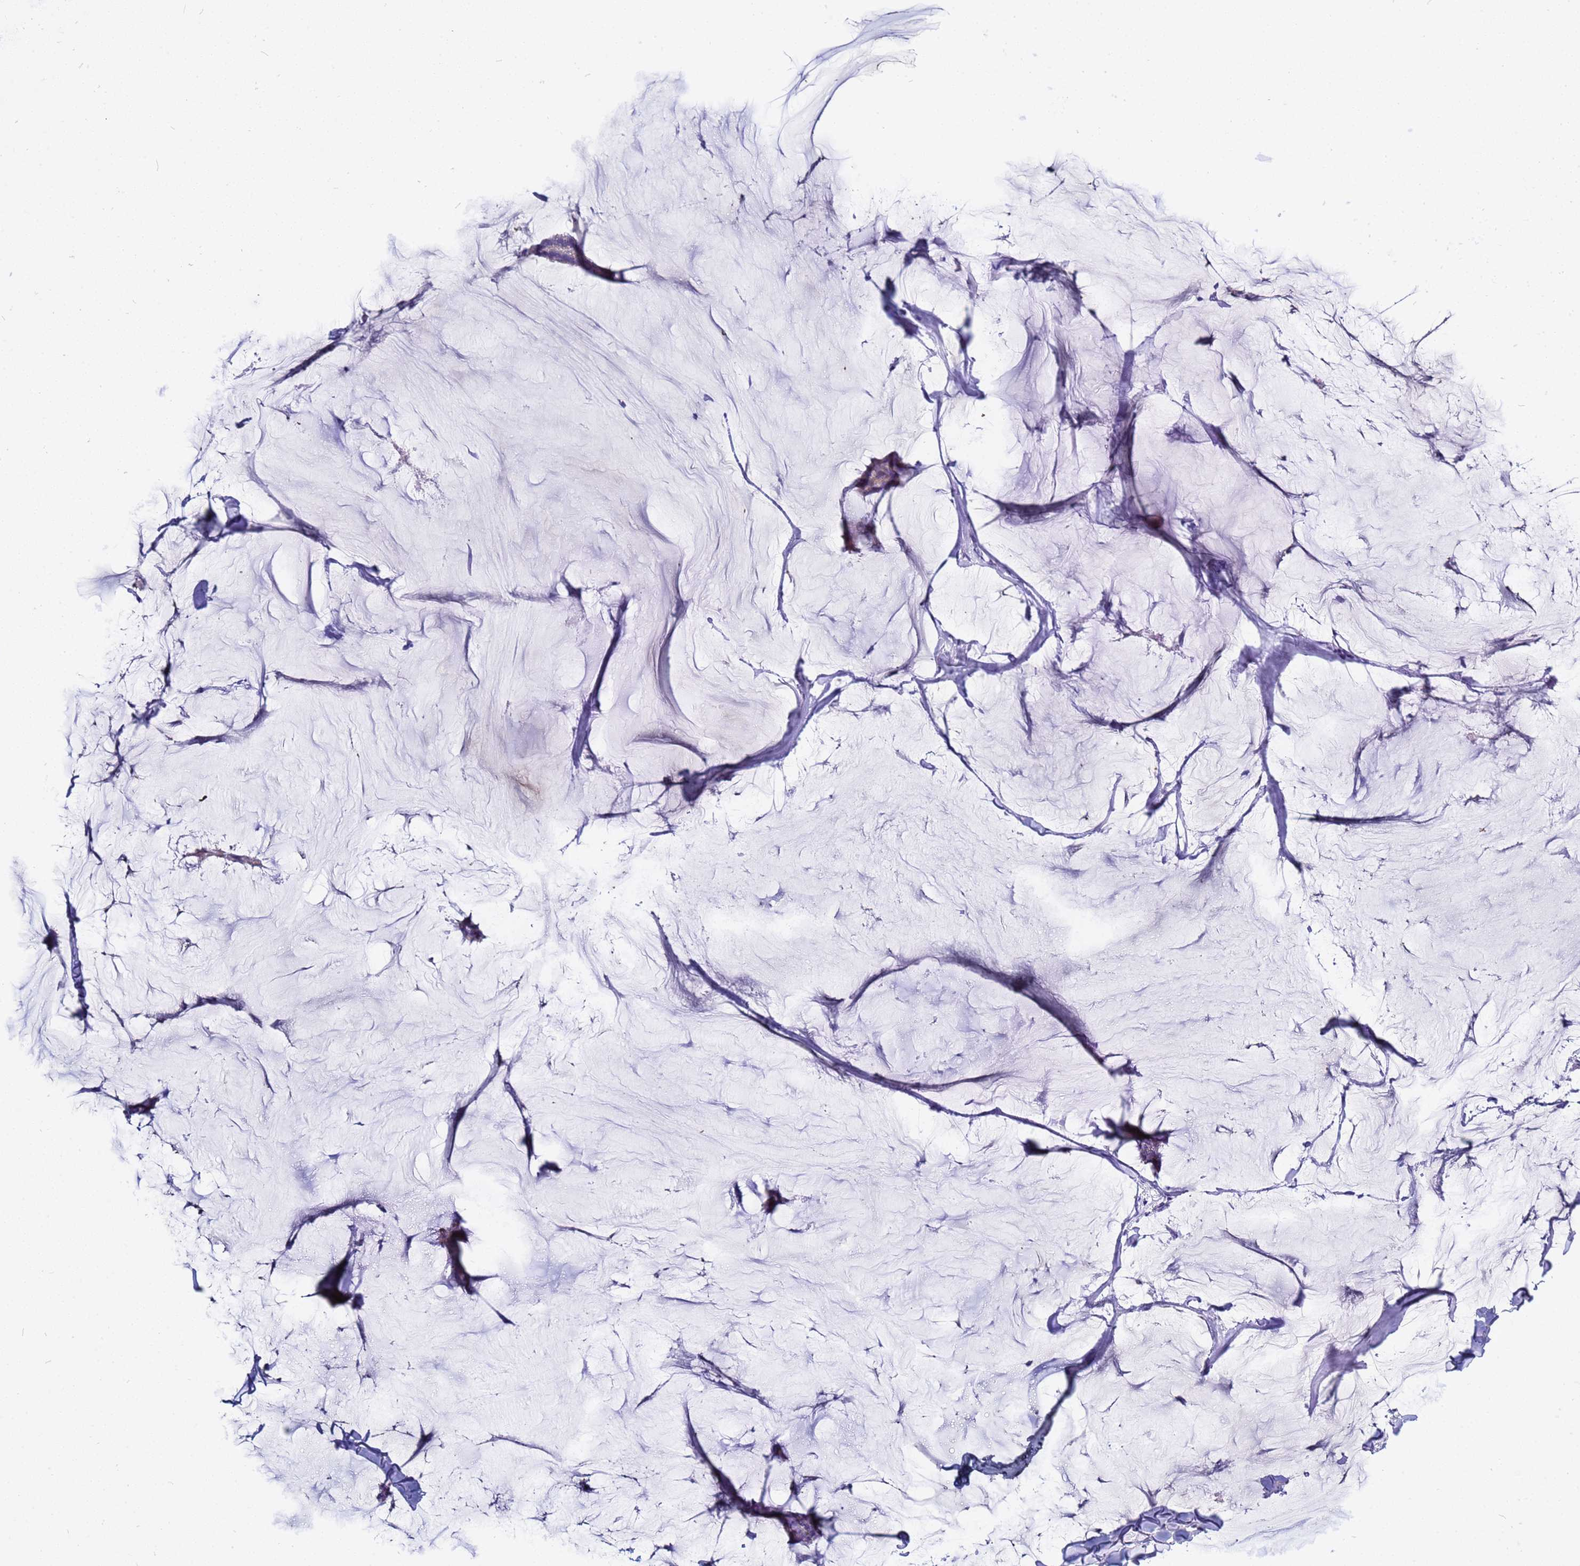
{"staining": {"intensity": "negative", "quantity": "none", "location": "none"}, "tissue": "breast cancer", "cell_type": "Tumor cells", "image_type": "cancer", "snomed": [{"axis": "morphology", "description": "Duct carcinoma"}, {"axis": "topography", "description": "Breast"}], "caption": "Tumor cells are negative for brown protein staining in intraductal carcinoma (breast).", "gene": "USP18", "patient": {"sex": "female", "age": 93}}